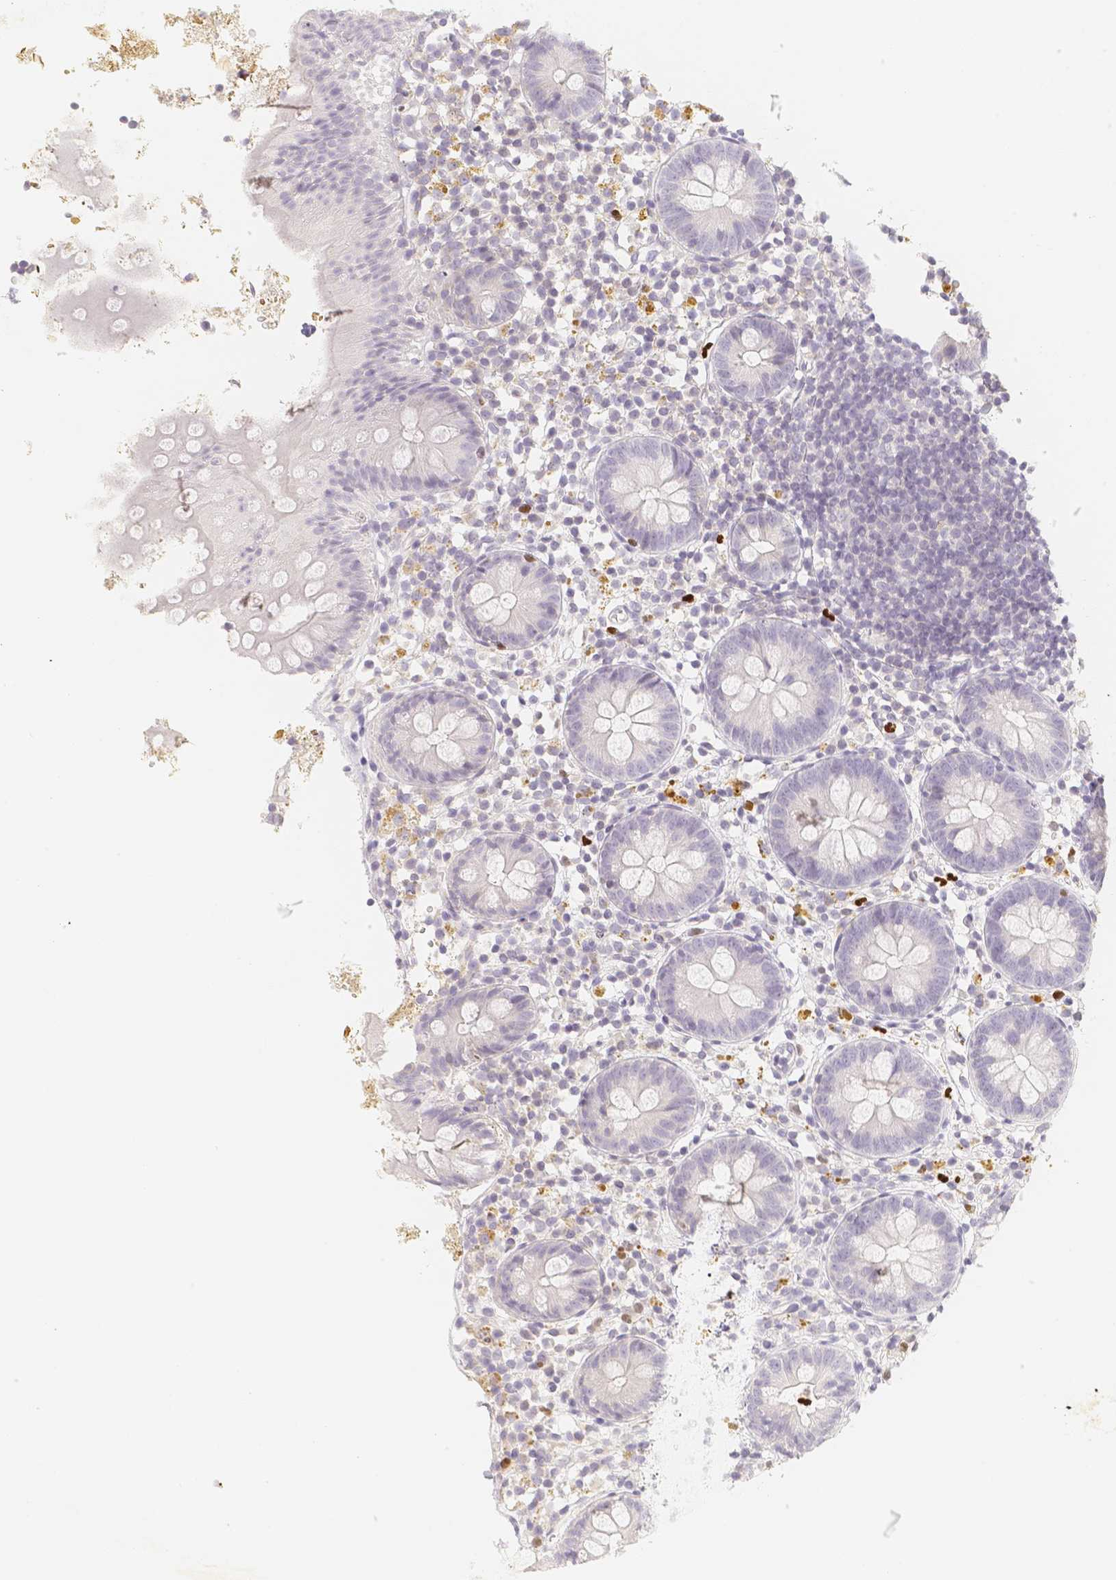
{"staining": {"intensity": "negative", "quantity": "none", "location": "none"}, "tissue": "appendix", "cell_type": "Glandular cells", "image_type": "normal", "snomed": [{"axis": "morphology", "description": "Normal tissue, NOS"}, {"axis": "topography", "description": "Appendix"}], "caption": "Immunohistochemistry (IHC) image of benign appendix stained for a protein (brown), which demonstrates no expression in glandular cells. (Stains: DAB (3,3'-diaminobenzidine) immunohistochemistry with hematoxylin counter stain, Microscopy: brightfield microscopy at high magnification).", "gene": "PADI4", "patient": {"sex": "female", "age": 20}}